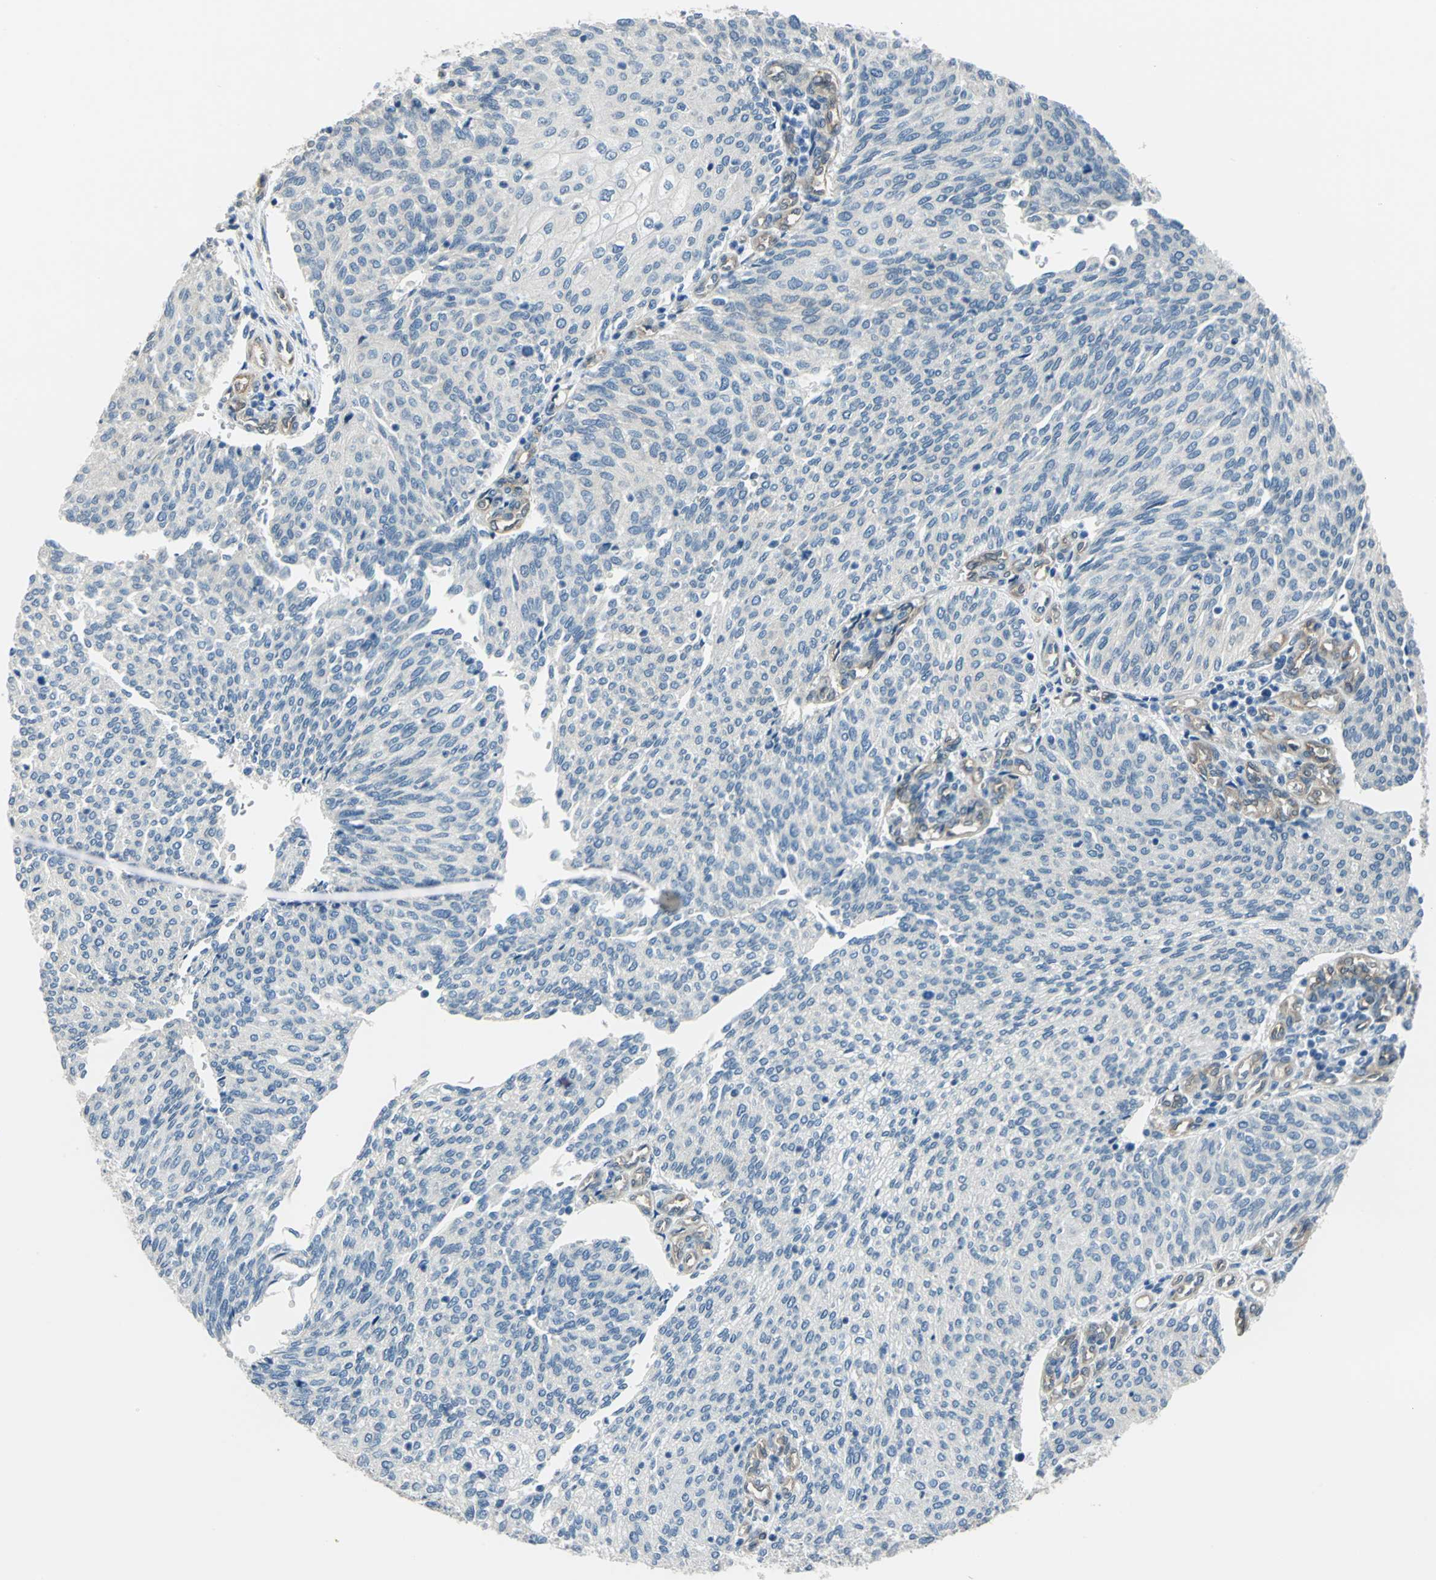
{"staining": {"intensity": "negative", "quantity": "none", "location": "none"}, "tissue": "urothelial cancer", "cell_type": "Tumor cells", "image_type": "cancer", "snomed": [{"axis": "morphology", "description": "Urothelial carcinoma, Low grade"}, {"axis": "topography", "description": "Urinary bladder"}], "caption": "Tumor cells show no significant positivity in urothelial cancer.", "gene": "CDC42EP1", "patient": {"sex": "female", "age": 79}}